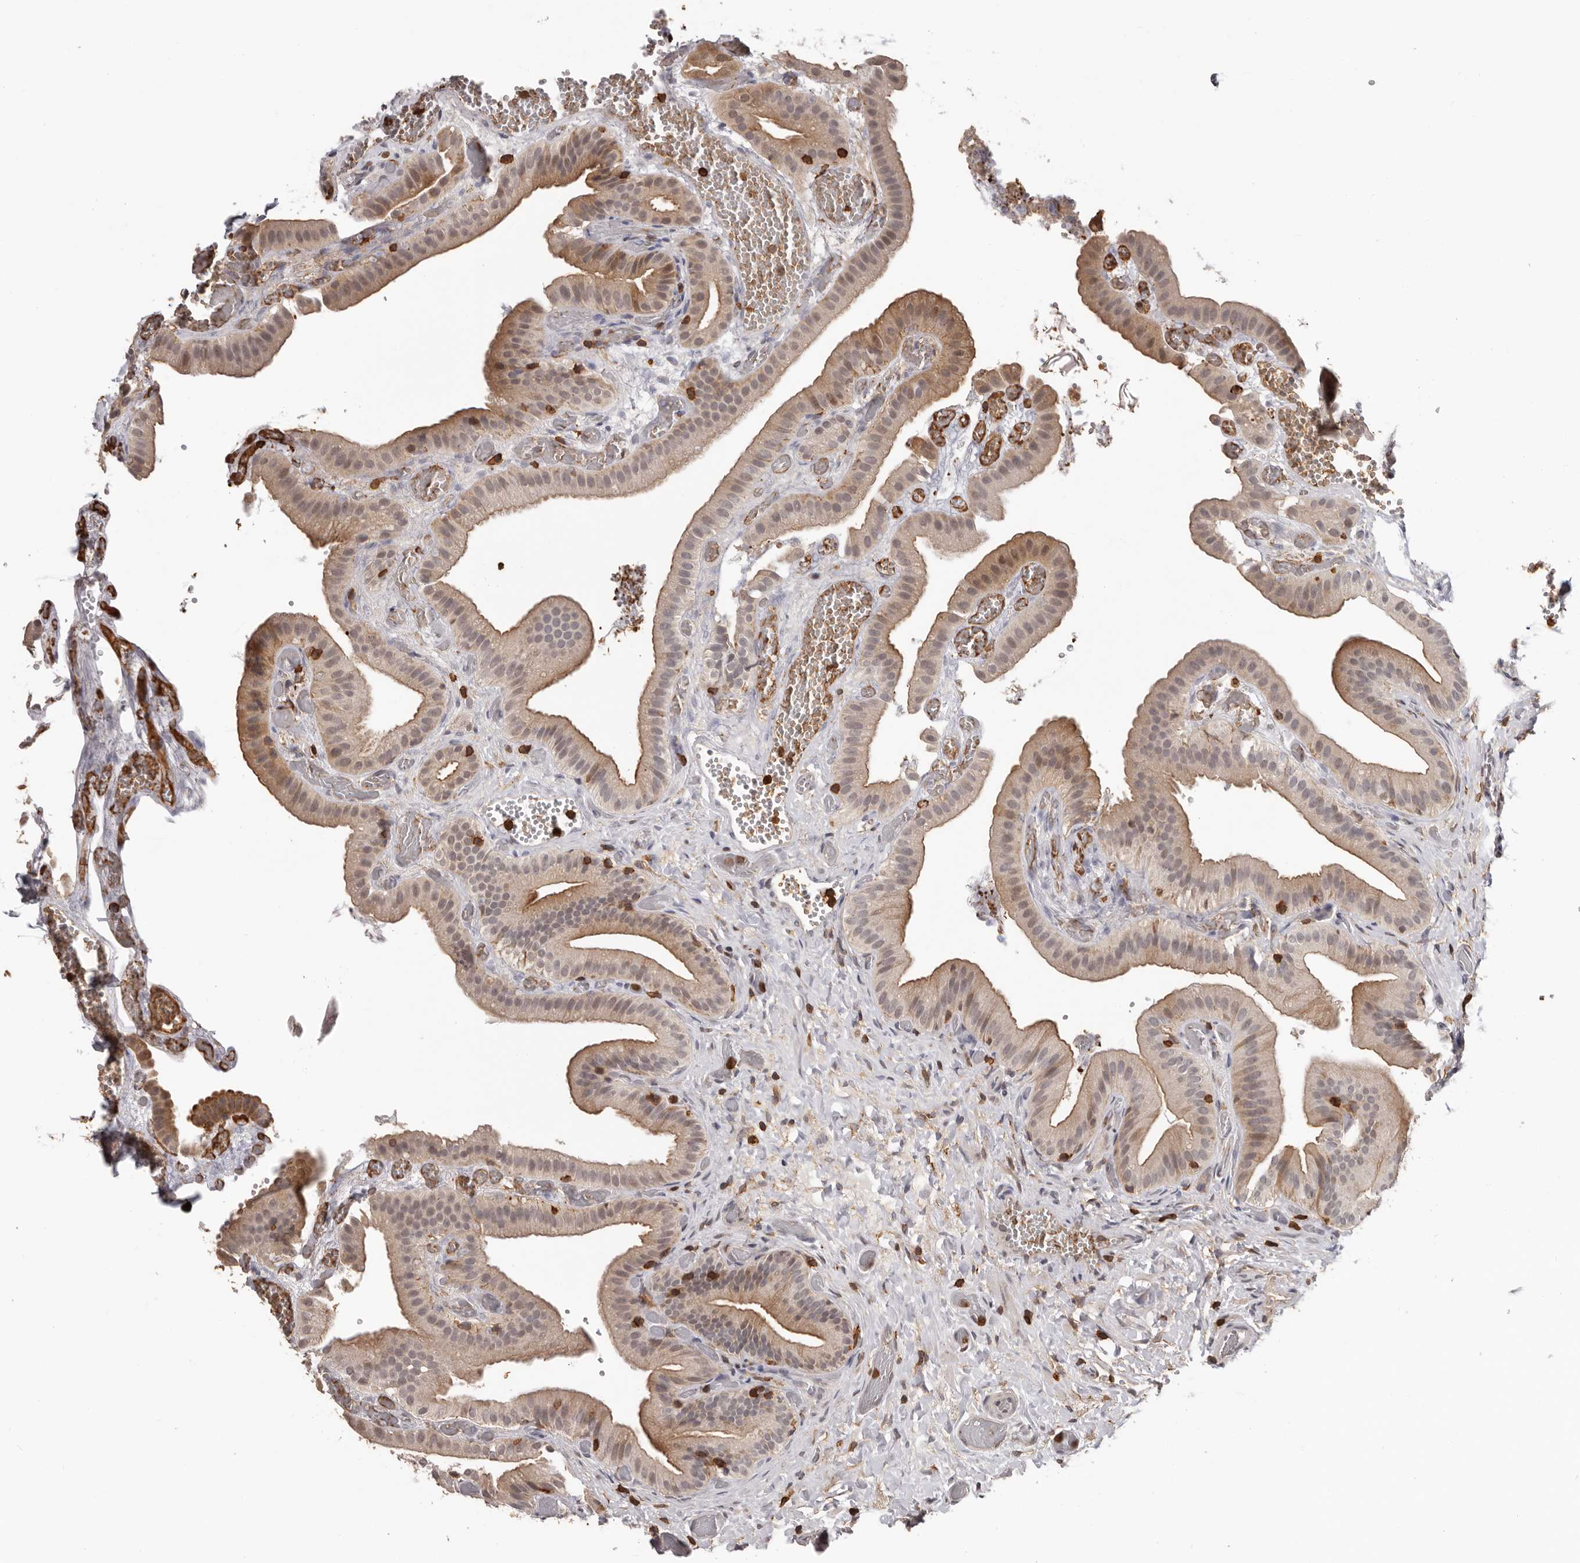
{"staining": {"intensity": "moderate", "quantity": ">75%", "location": "cytoplasmic/membranous,nuclear"}, "tissue": "gallbladder", "cell_type": "Glandular cells", "image_type": "normal", "snomed": [{"axis": "morphology", "description": "Normal tissue, NOS"}, {"axis": "topography", "description": "Gallbladder"}], "caption": "Protein positivity by IHC shows moderate cytoplasmic/membranous,nuclear positivity in approximately >75% of glandular cells in unremarkable gallbladder. (Stains: DAB (3,3'-diaminobenzidine) in brown, nuclei in blue, Microscopy: brightfield microscopy at high magnification).", "gene": "PRR12", "patient": {"sex": "female", "age": 64}}